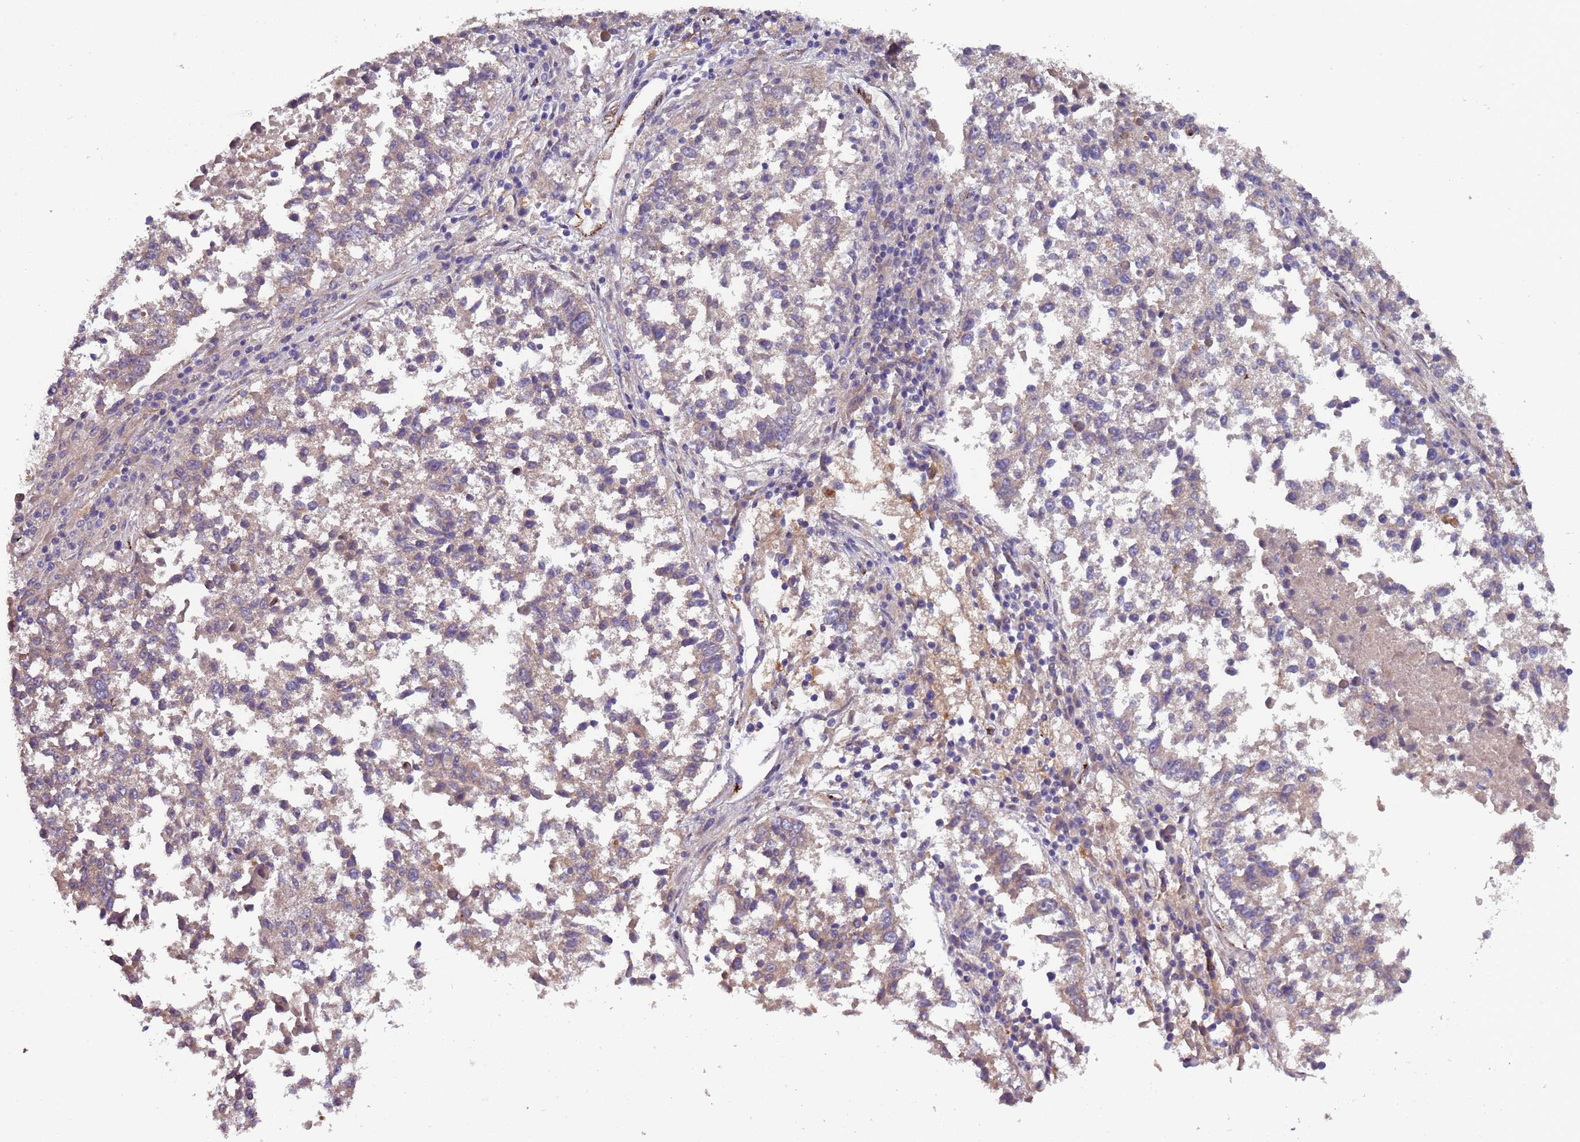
{"staining": {"intensity": "weak", "quantity": "25%-75%", "location": "cytoplasmic/membranous"}, "tissue": "lung cancer", "cell_type": "Tumor cells", "image_type": "cancer", "snomed": [{"axis": "morphology", "description": "Squamous cell carcinoma, NOS"}, {"axis": "topography", "description": "Lung"}], "caption": "Lung cancer (squamous cell carcinoma) stained with a brown dye shows weak cytoplasmic/membranous positive expression in approximately 25%-75% of tumor cells.", "gene": "ZNF248", "patient": {"sex": "male", "age": 73}}